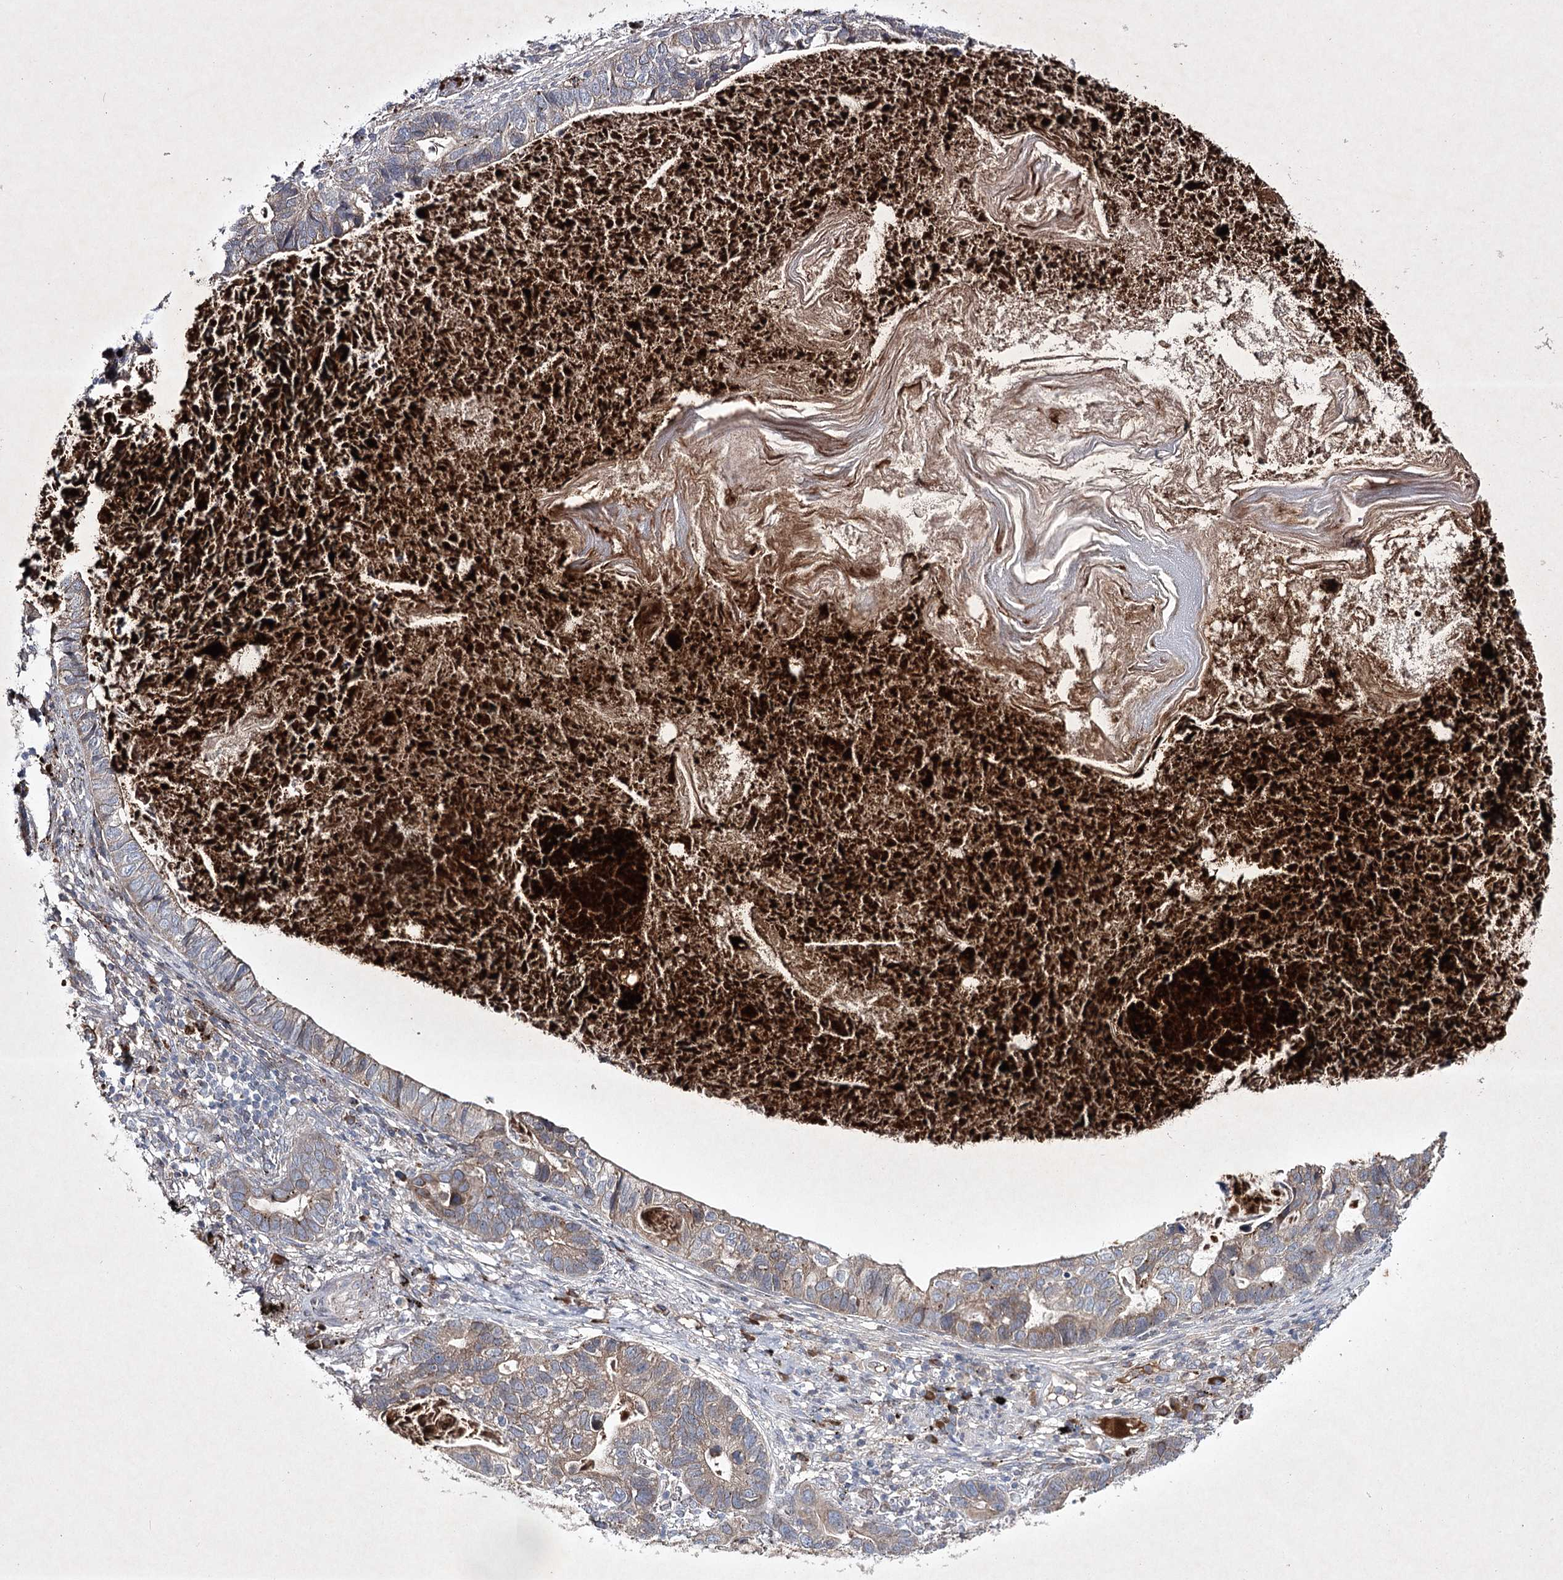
{"staining": {"intensity": "weak", "quantity": ">75%", "location": "cytoplasmic/membranous"}, "tissue": "lung cancer", "cell_type": "Tumor cells", "image_type": "cancer", "snomed": [{"axis": "morphology", "description": "Adenocarcinoma, NOS"}, {"axis": "topography", "description": "Lung"}], "caption": "IHC of lung cancer (adenocarcinoma) exhibits low levels of weak cytoplasmic/membranous staining in approximately >75% of tumor cells. (Brightfield microscopy of DAB IHC at high magnification).", "gene": "ALG9", "patient": {"sex": "male", "age": 67}}